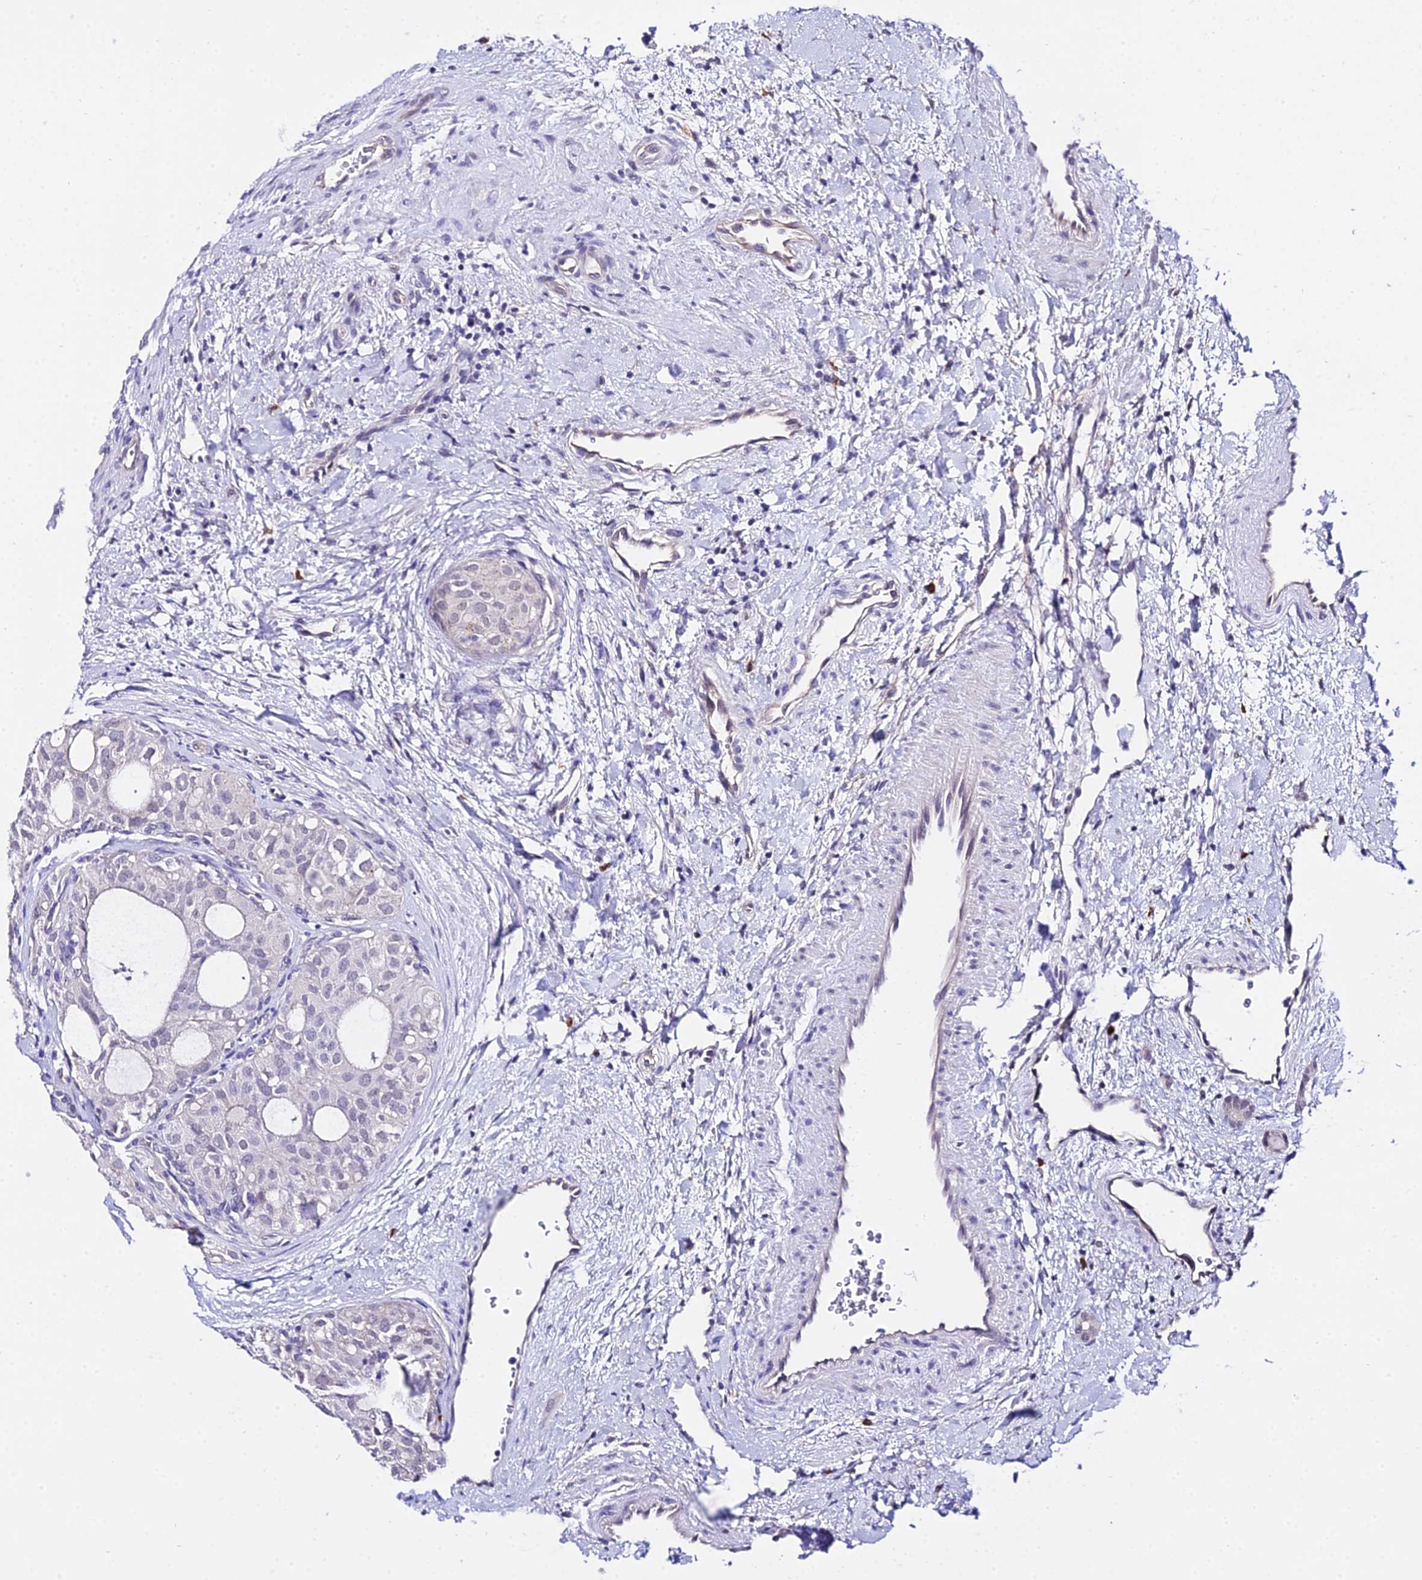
{"staining": {"intensity": "negative", "quantity": "none", "location": "none"}, "tissue": "thyroid cancer", "cell_type": "Tumor cells", "image_type": "cancer", "snomed": [{"axis": "morphology", "description": "Follicular adenoma carcinoma, NOS"}, {"axis": "topography", "description": "Thyroid gland"}], "caption": "DAB immunohistochemical staining of human thyroid cancer (follicular adenoma carcinoma) shows no significant positivity in tumor cells. (Stains: DAB IHC with hematoxylin counter stain, Microscopy: brightfield microscopy at high magnification).", "gene": "POLR2I", "patient": {"sex": "male", "age": 75}}